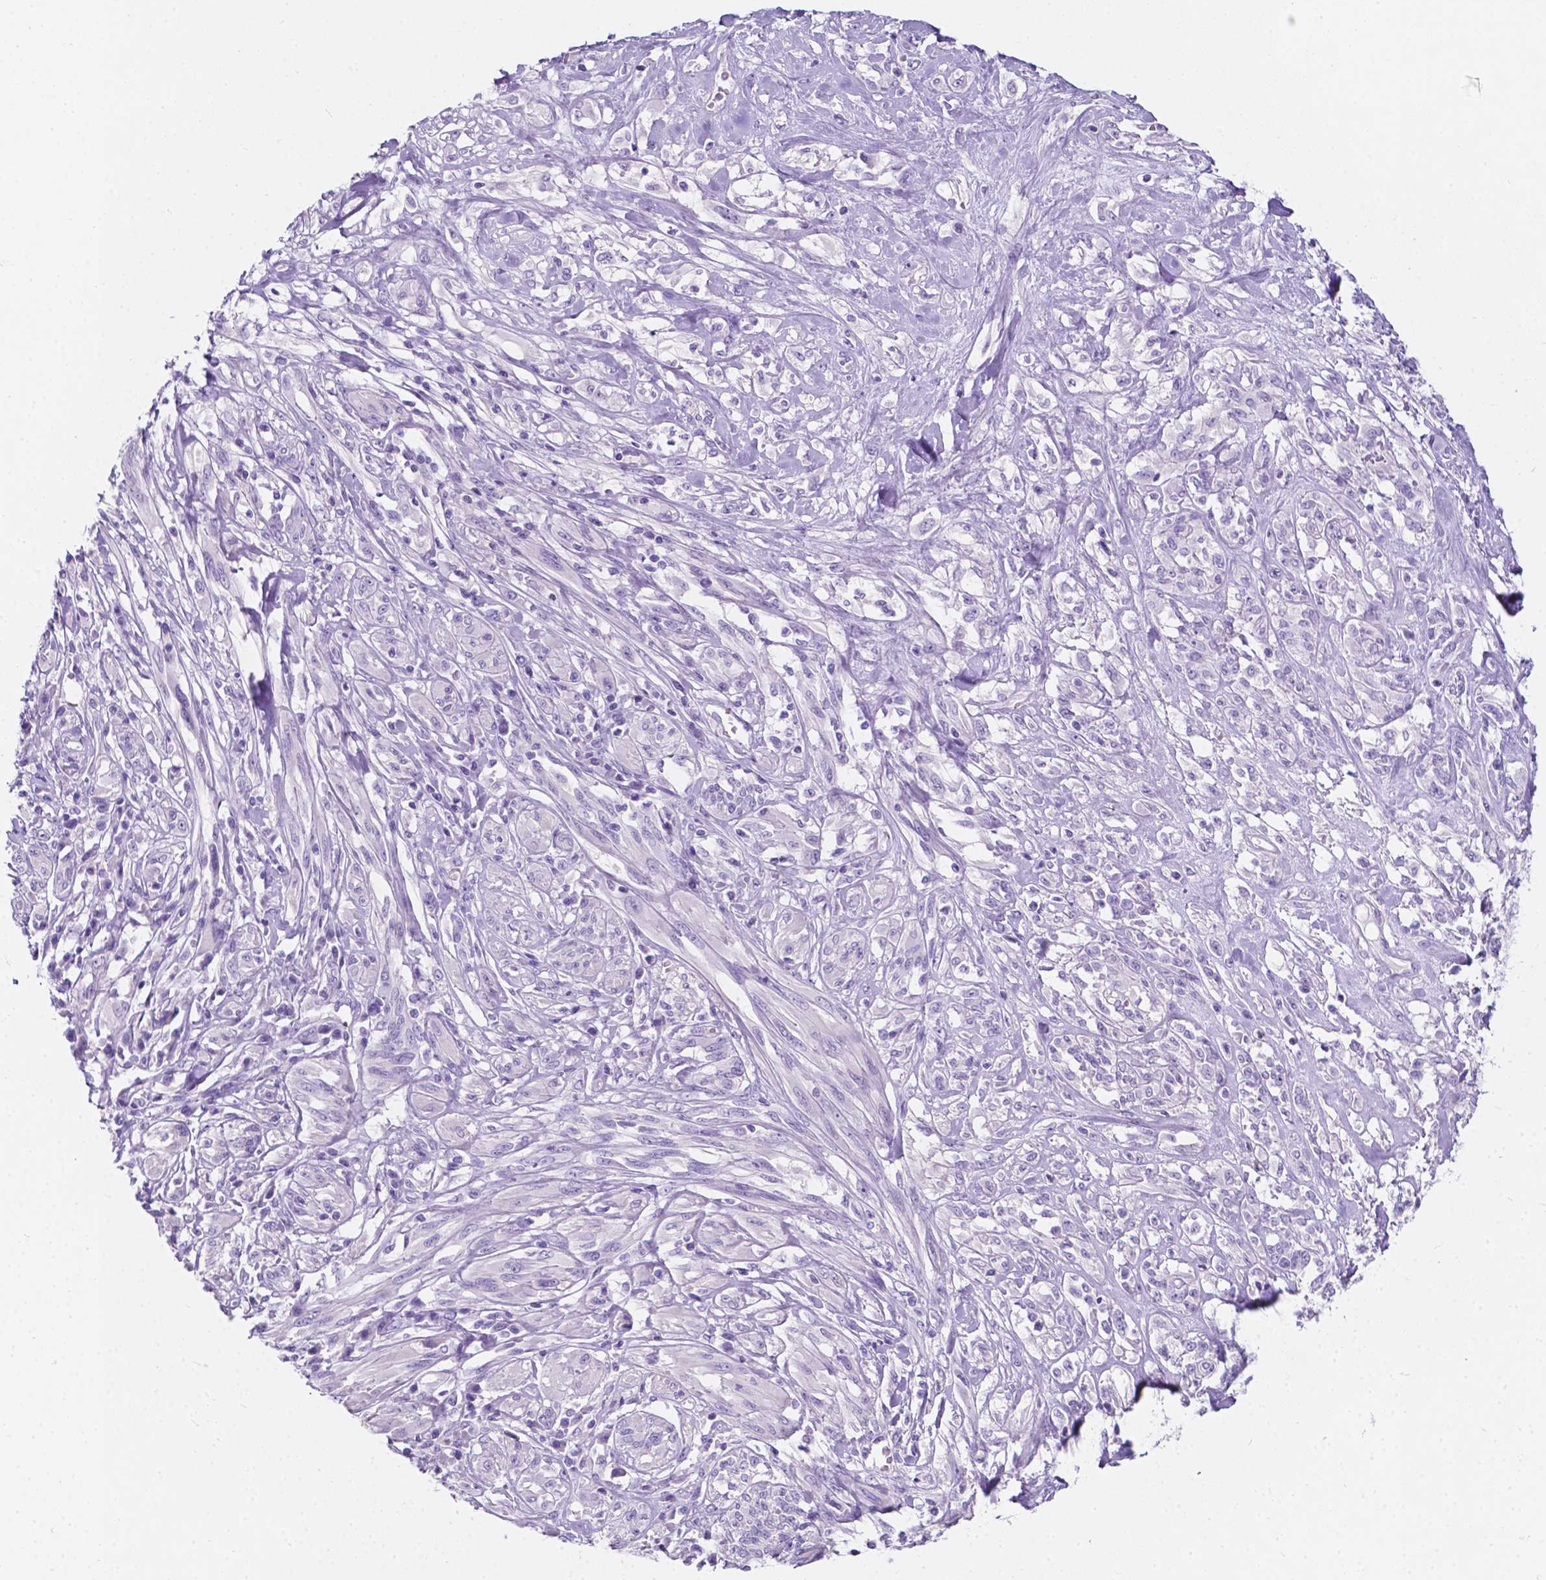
{"staining": {"intensity": "negative", "quantity": "none", "location": "none"}, "tissue": "melanoma", "cell_type": "Tumor cells", "image_type": "cancer", "snomed": [{"axis": "morphology", "description": "Malignant melanoma, NOS"}, {"axis": "topography", "description": "Skin"}], "caption": "This is an IHC histopathology image of melanoma. There is no positivity in tumor cells.", "gene": "GNAO1", "patient": {"sex": "female", "age": 91}}